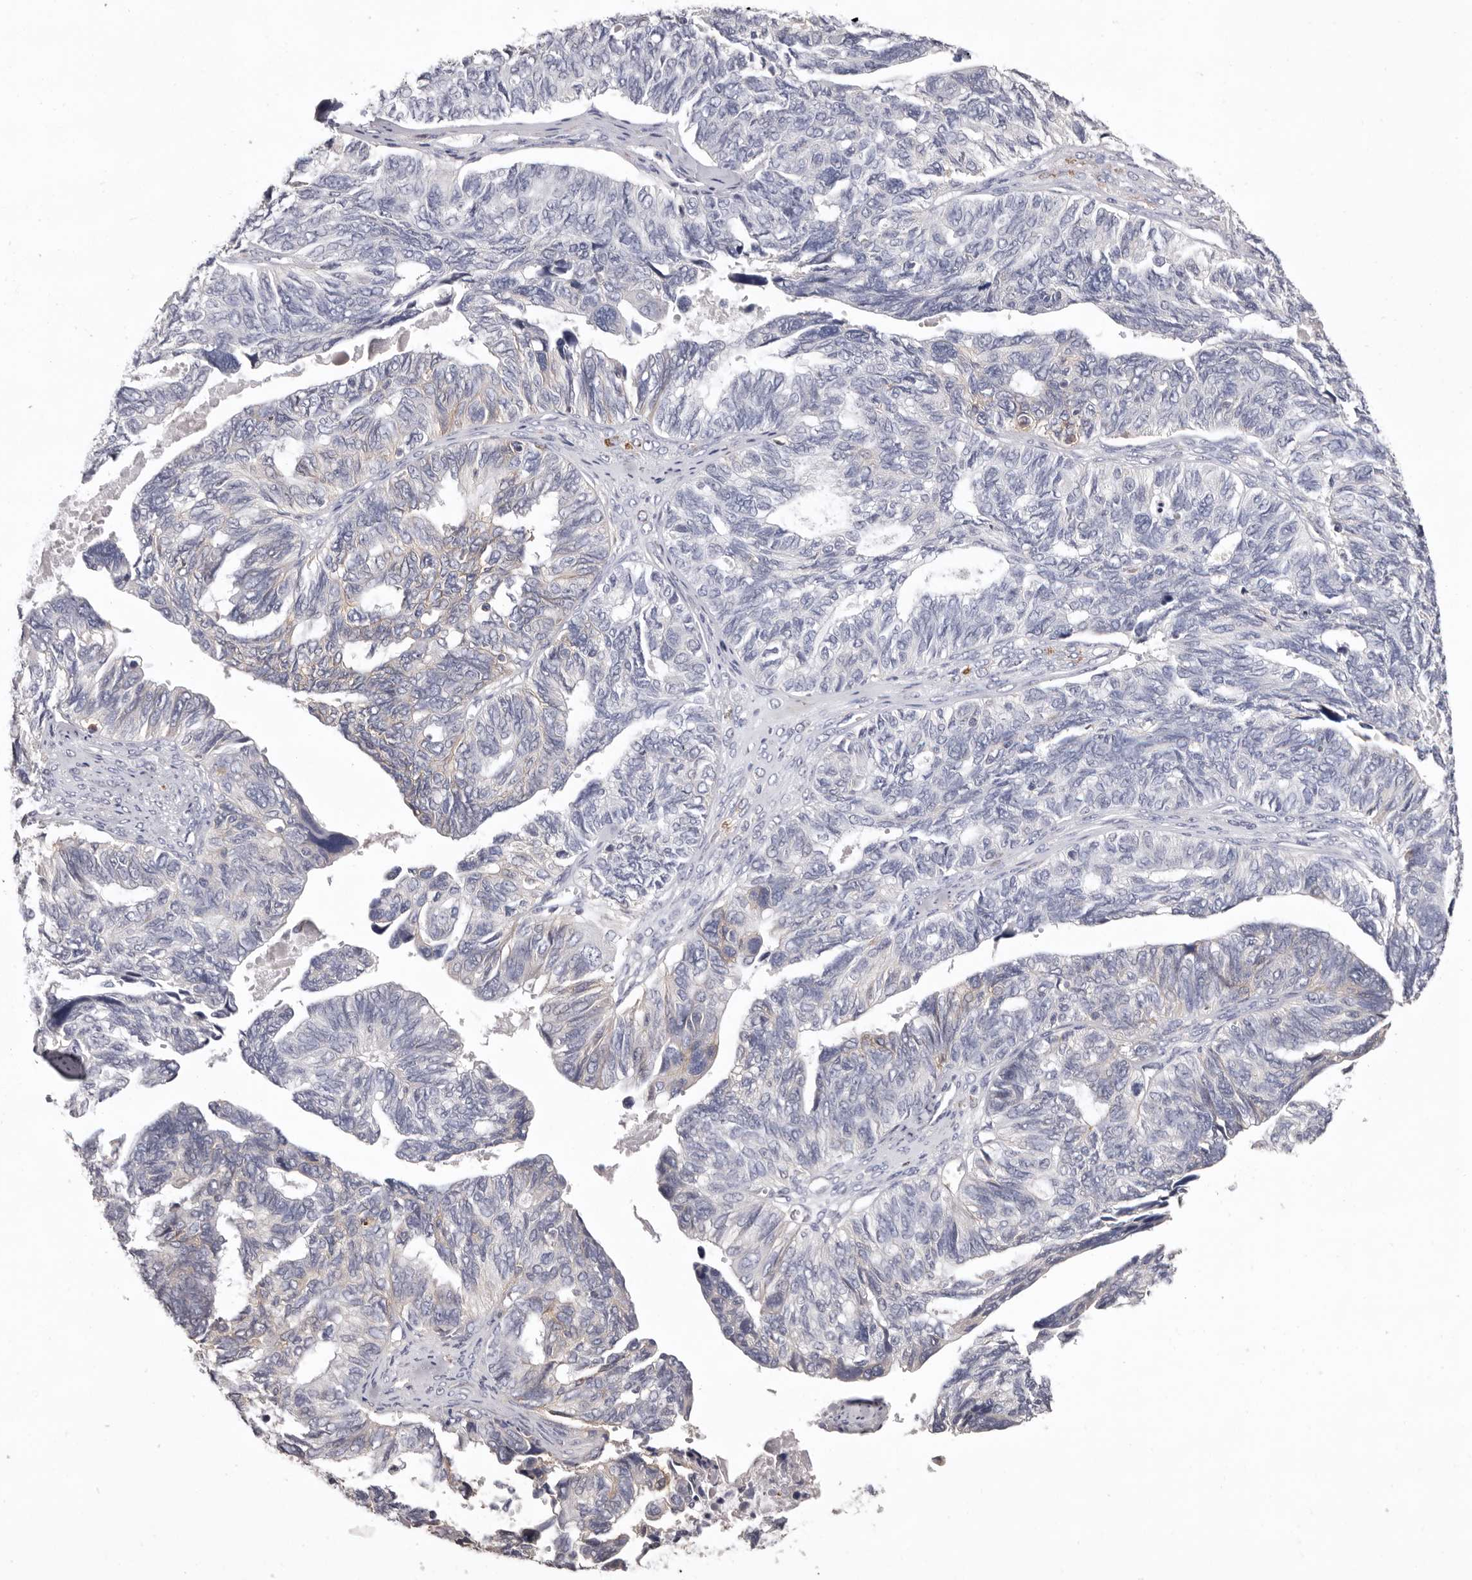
{"staining": {"intensity": "negative", "quantity": "none", "location": "none"}, "tissue": "ovarian cancer", "cell_type": "Tumor cells", "image_type": "cancer", "snomed": [{"axis": "morphology", "description": "Cystadenocarcinoma, serous, NOS"}, {"axis": "topography", "description": "Ovary"}], "caption": "The immunohistochemistry (IHC) micrograph has no significant expression in tumor cells of serous cystadenocarcinoma (ovarian) tissue.", "gene": "MMACHC", "patient": {"sex": "female", "age": 79}}